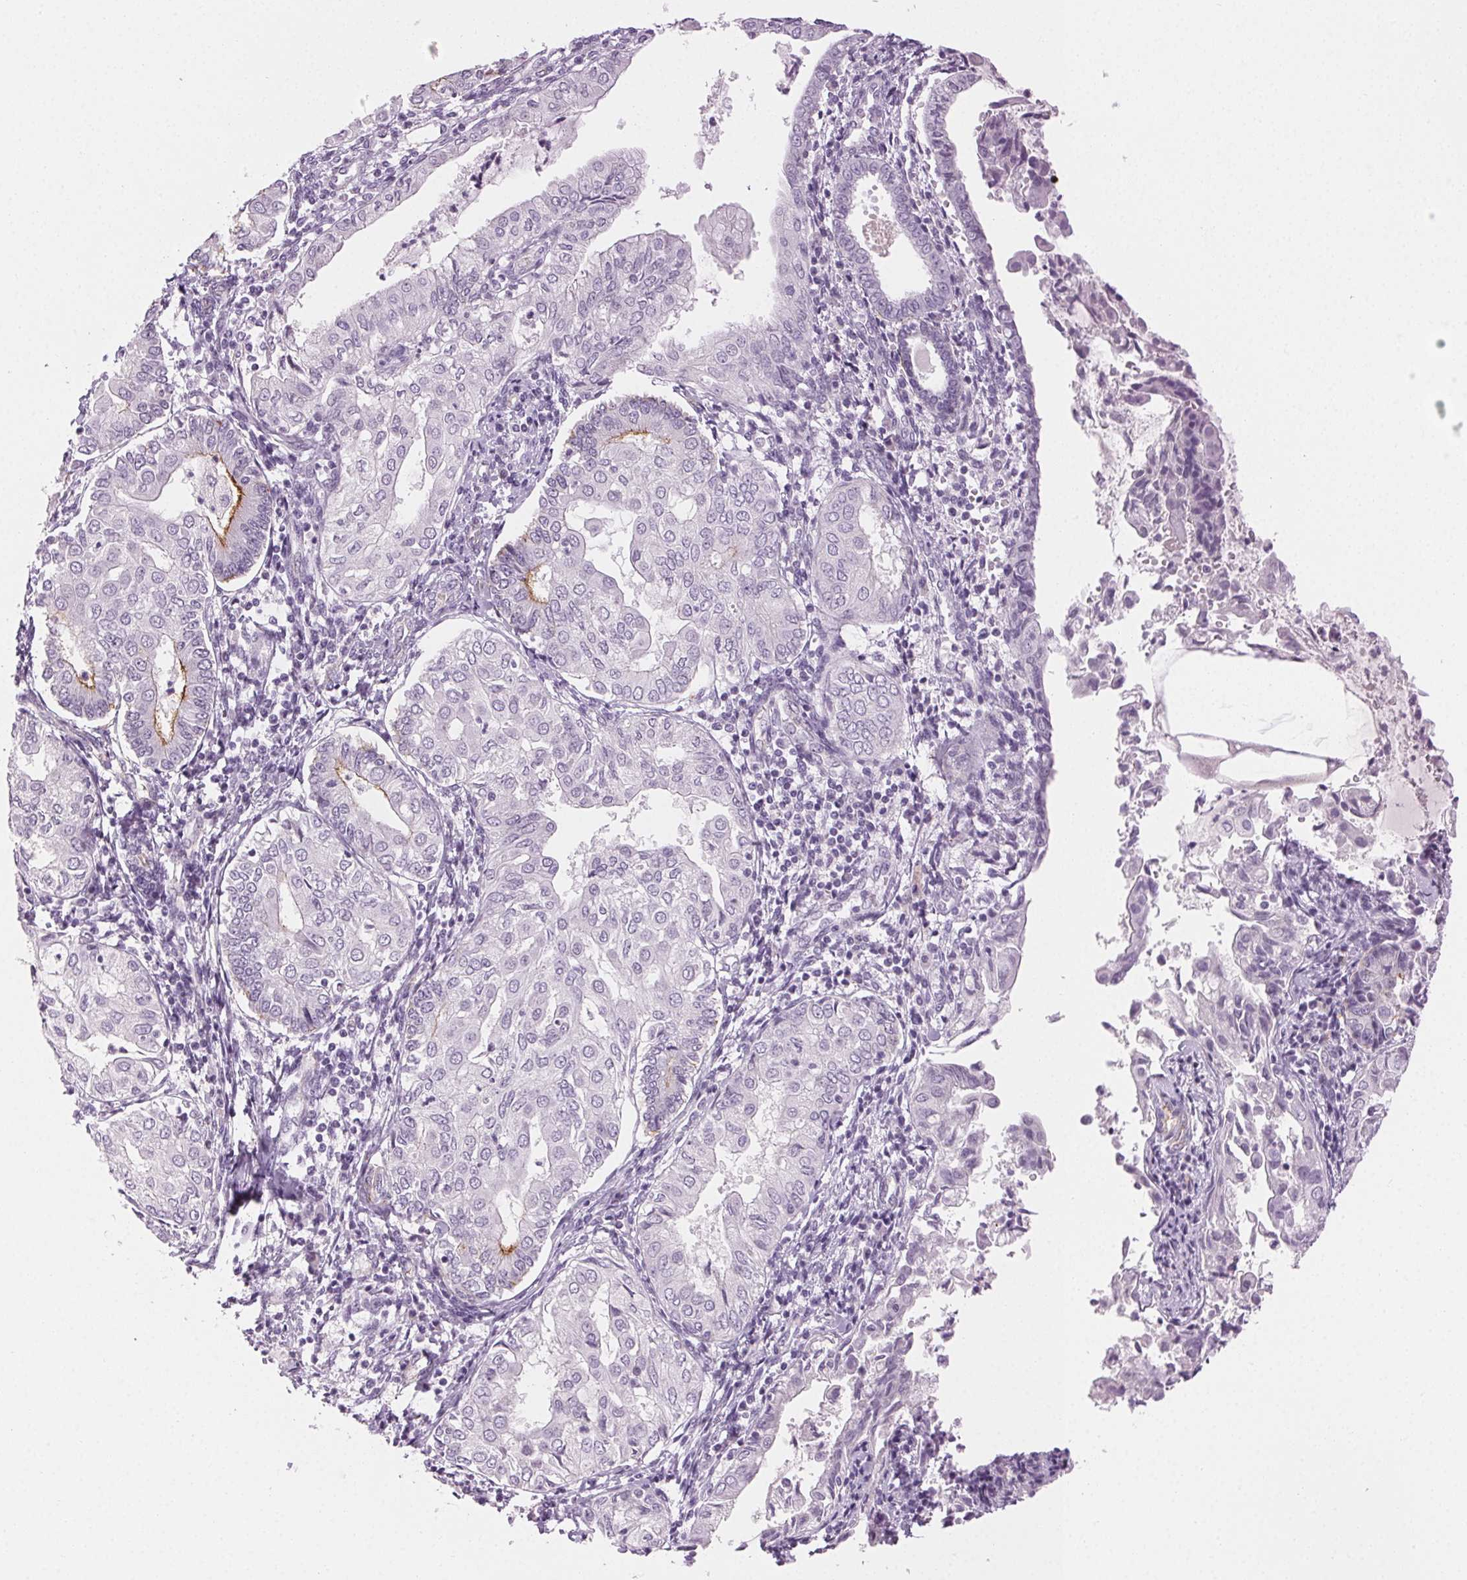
{"staining": {"intensity": "moderate", "quantity": "<25%", "location": "cytoplasmic/membranous"}, "tissue": "endometrial cancer", "cell_type": "Tumor cells", "image_type": "cancer", "snomed": [{"axis": "morphology", "description": "Adenocarcinoma, NOS"}, {"axis": "topography", "description": "Endometrium"}], "caption": "This image displays IHC staining of human adenocarcinoma (endometrial), with low moderate cytoplasmic/membranous expression in about <25% of tumor cells.", "gene": "AIF1L", "patient": {"sex": "female", "age": 68}}